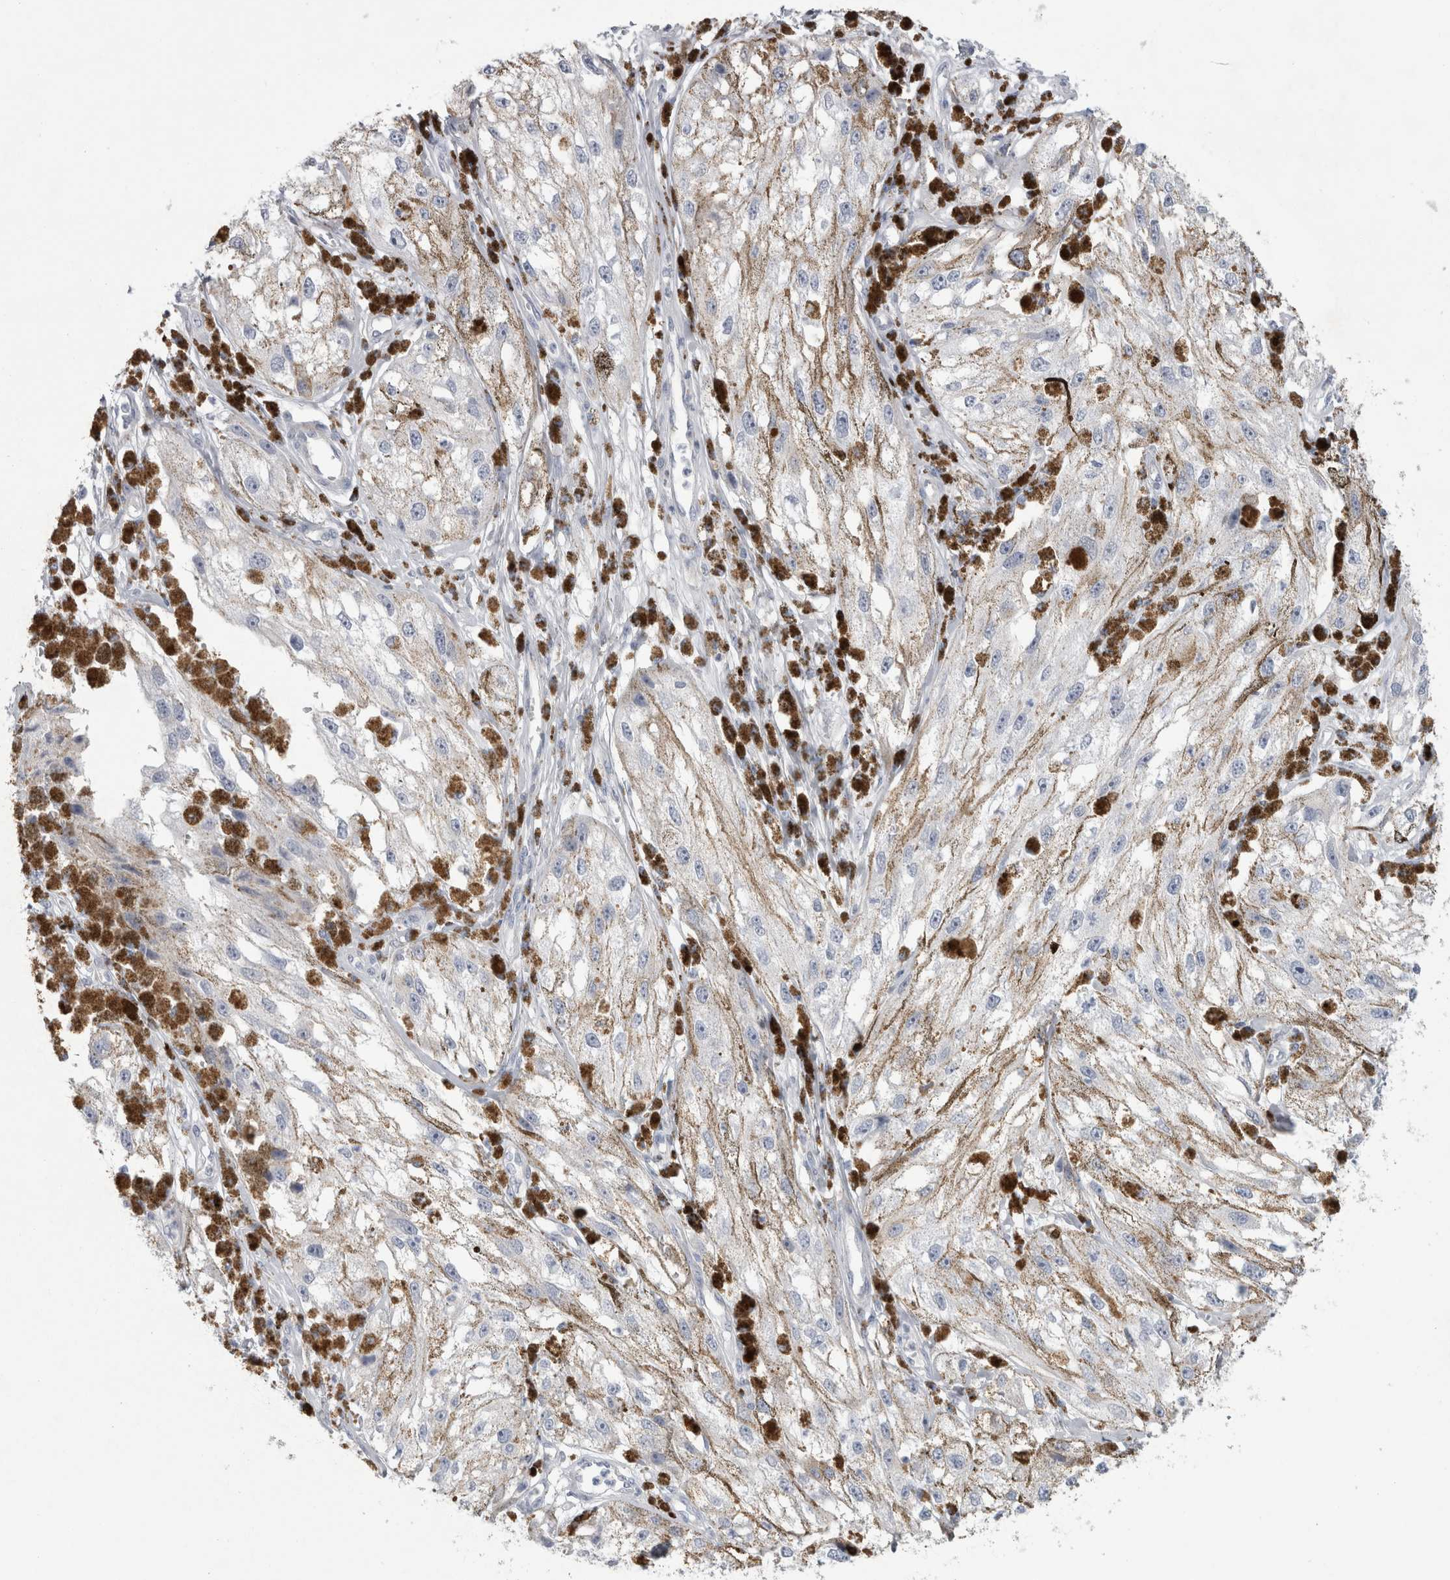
{"staining": {"intensity": "negative", "quantity": "none", "location": "none"}, "tissue": "melanoma", "cell_type": "Tumor cells", "image_type": "cancer", "snomed": [{"axis": "morphology", "description": "Malignant melanoma, NOS"}, {"axis": "topography", "description": "Skin"}], "caption": "The immunohistochemistry (IHC) photomicrograph has no significant positivity in tumor cells of melanoma tissue.", "gene": "GATM", "patient": {"sex": "male", "age": 88}}